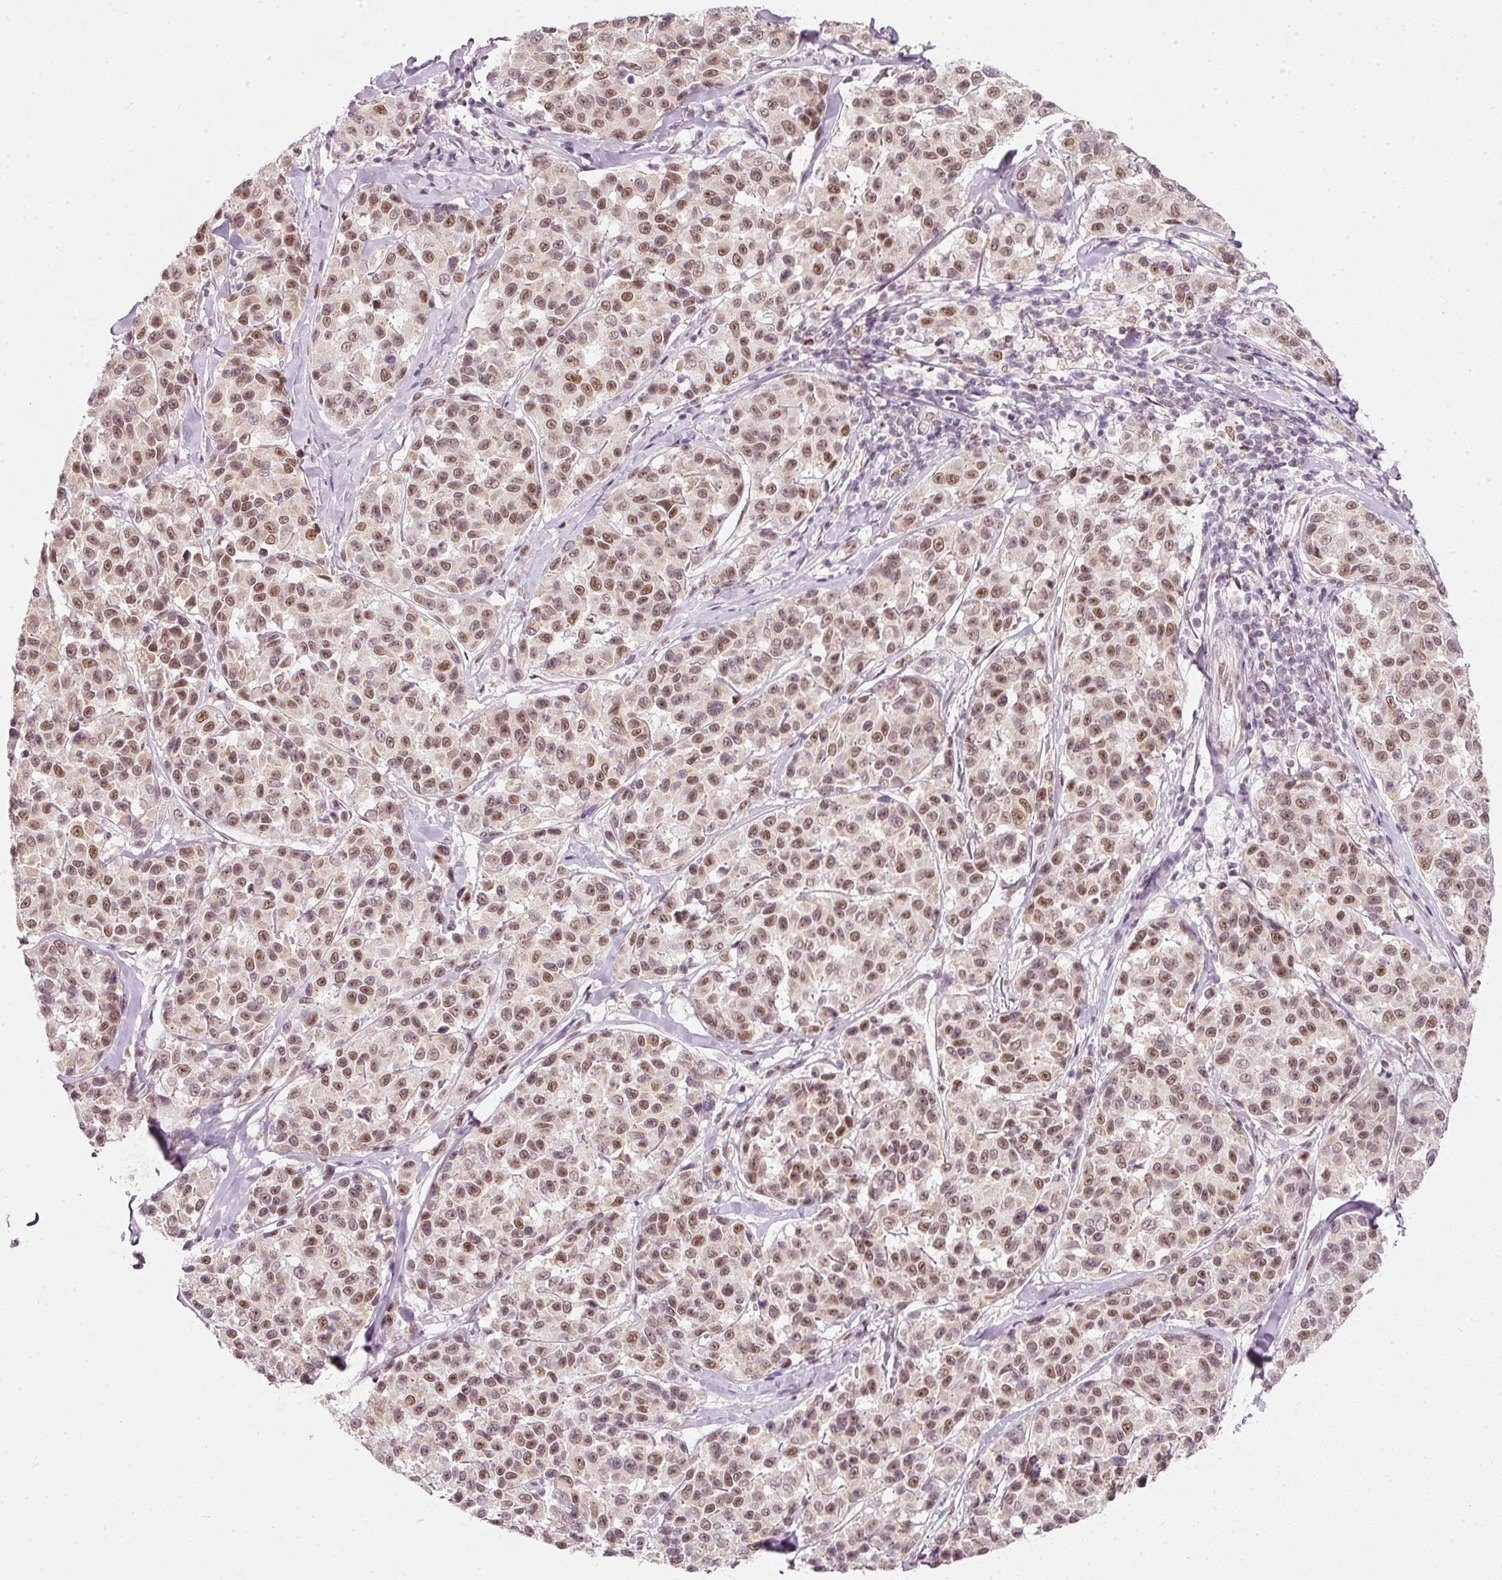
{"staining": {"intensity": "moderate", "quantity": "25%-75%", "location": "nuclear"}, "tissue": "melanoma", "cell_type": "Tumor cells", "image_type": "cancer", "snomed": [{"axis": "morphology", "description": "Malignant melanoma, NOS"}, {"axis": "topography", "description": "Skin"}], "caption": "Immunohistochemical staining of human malignant melanoma reveals medium levels of moderate nuclear protein positivity in about 25%-75% of tumor cells.", "gene": "FSTL3", "patient": {"sex": "female", "age": 66}}